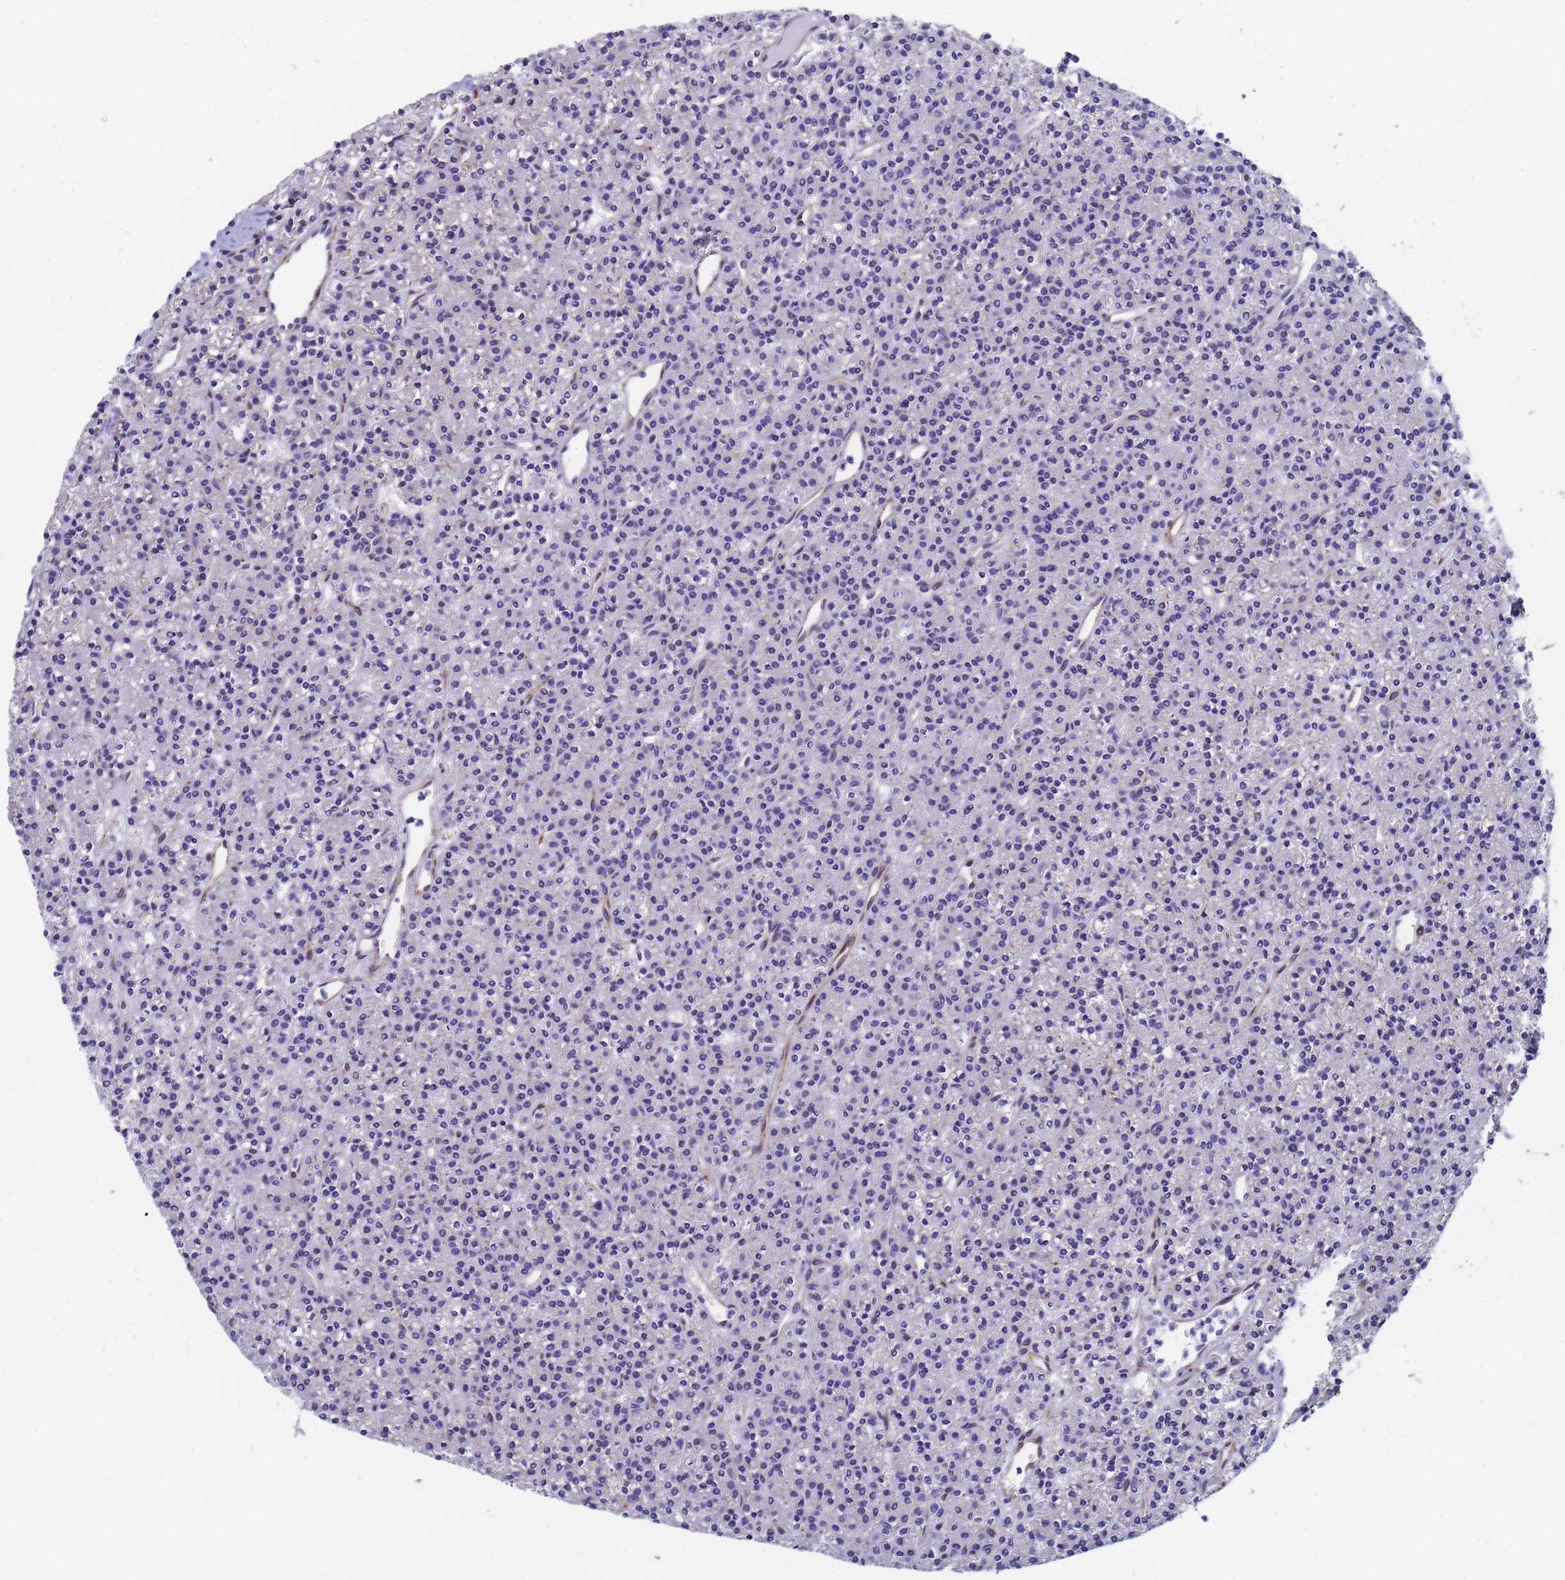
{"staining": {"intensity": "negative", "quantity": "none", "location": "none"}, "tissue": "parathyroid gland", "cell_type": "Glandular cells", "image_type": "normal", "snomed": [{"axis": "morphology", "description": "Normal tissue, NOS"}, {"axis": "topography", "description": "Parathyroid gland"}], "caption": "Glandular cells show no significant protein expression in benign parathyroid gland.", "gene": "GDAP2", "patient": {"sex": "female", "age": 45}}